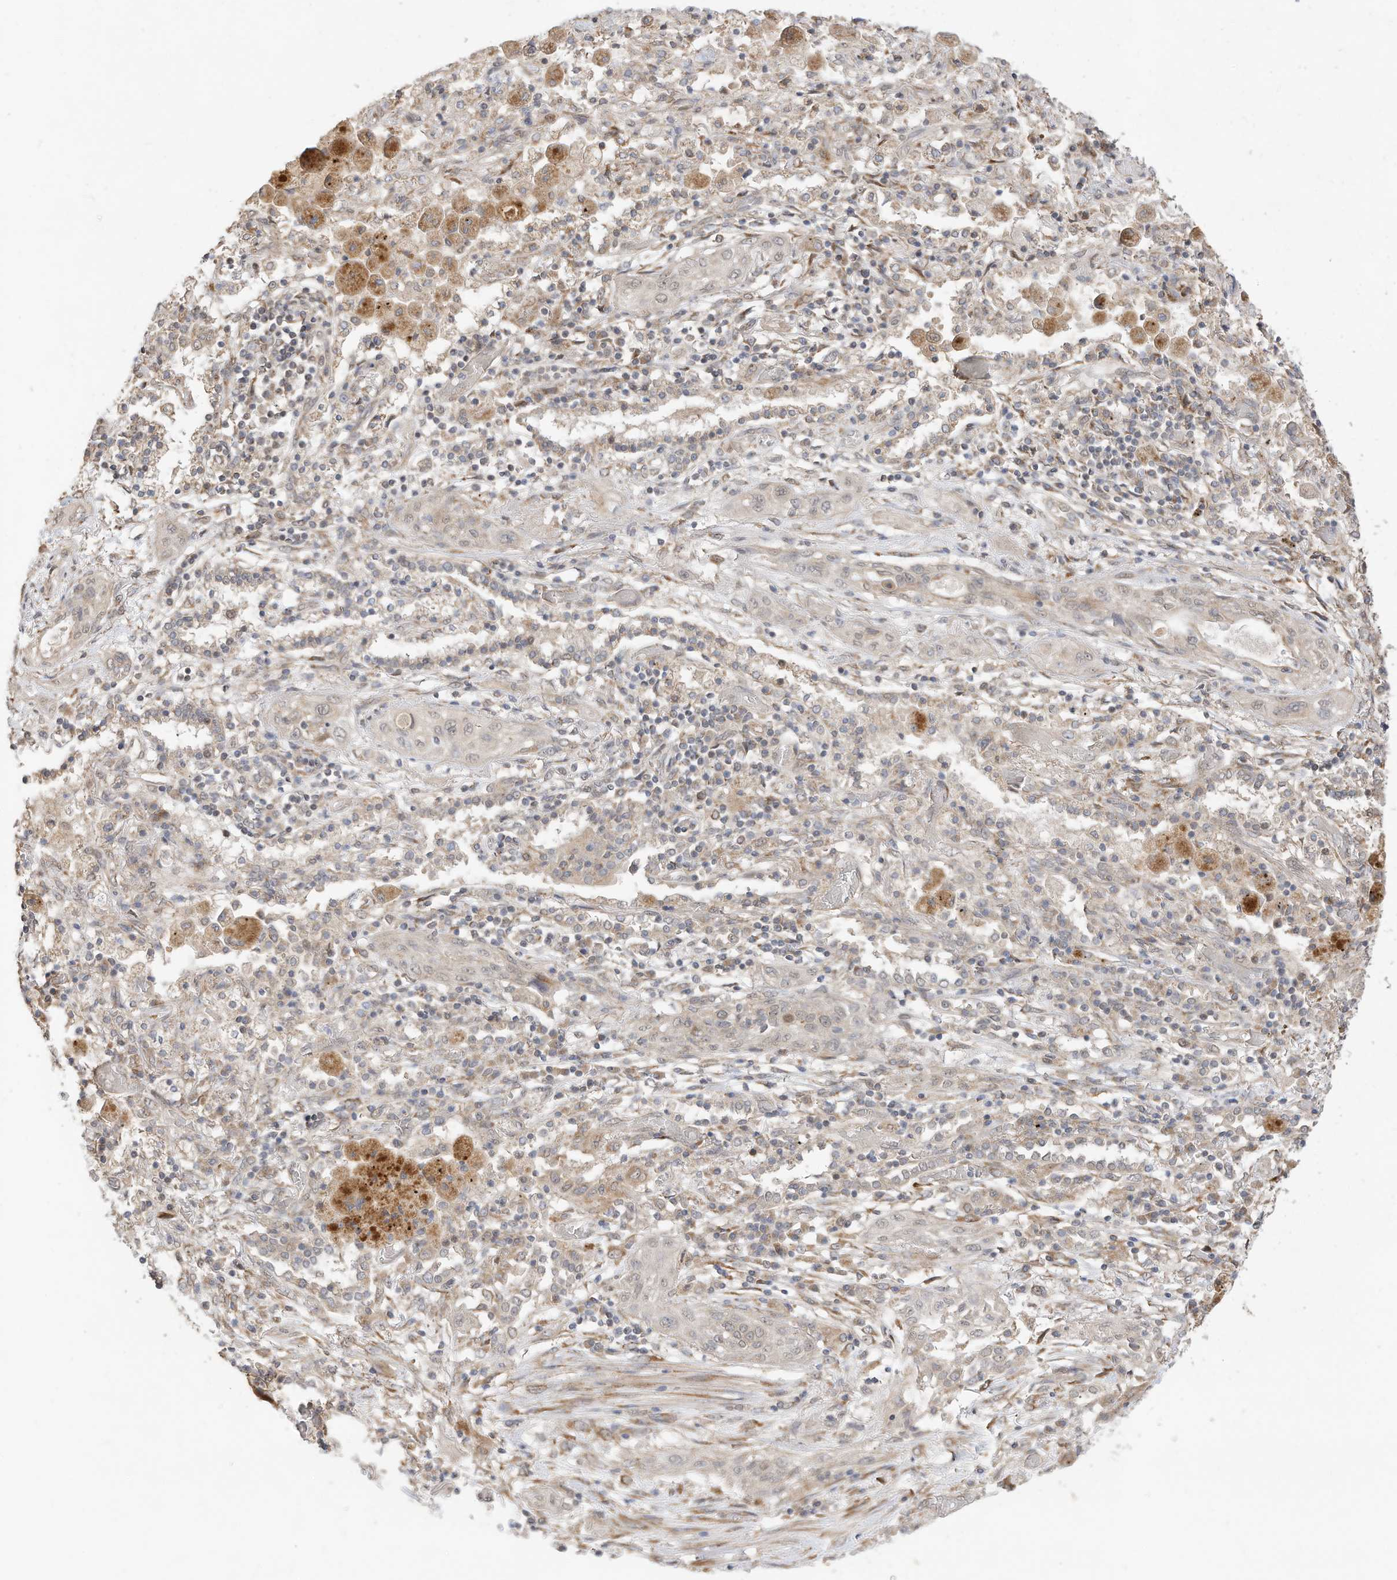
{"staining": {"intensity": "negative", "quantity": "none", "location": "none"}, "tissue": "lung cancer", "cell_type": "Tumor cells", "image_type": "cancer", "snomed": [{"axis": "morphology", "description": "Squamous cell carcinoma, NOS"}, {"axis": "topography", "description": "Lung"}], "caption": "This image is of squamous cell carcinoma (lung) stained with immunohistochemistry (IHC) to label a protein in brown with the nuclei are counter-stained blue. There is no staining in tumor cells.", "gene": "CAGE1", "patient": {"sex": "female", "age": 47}}